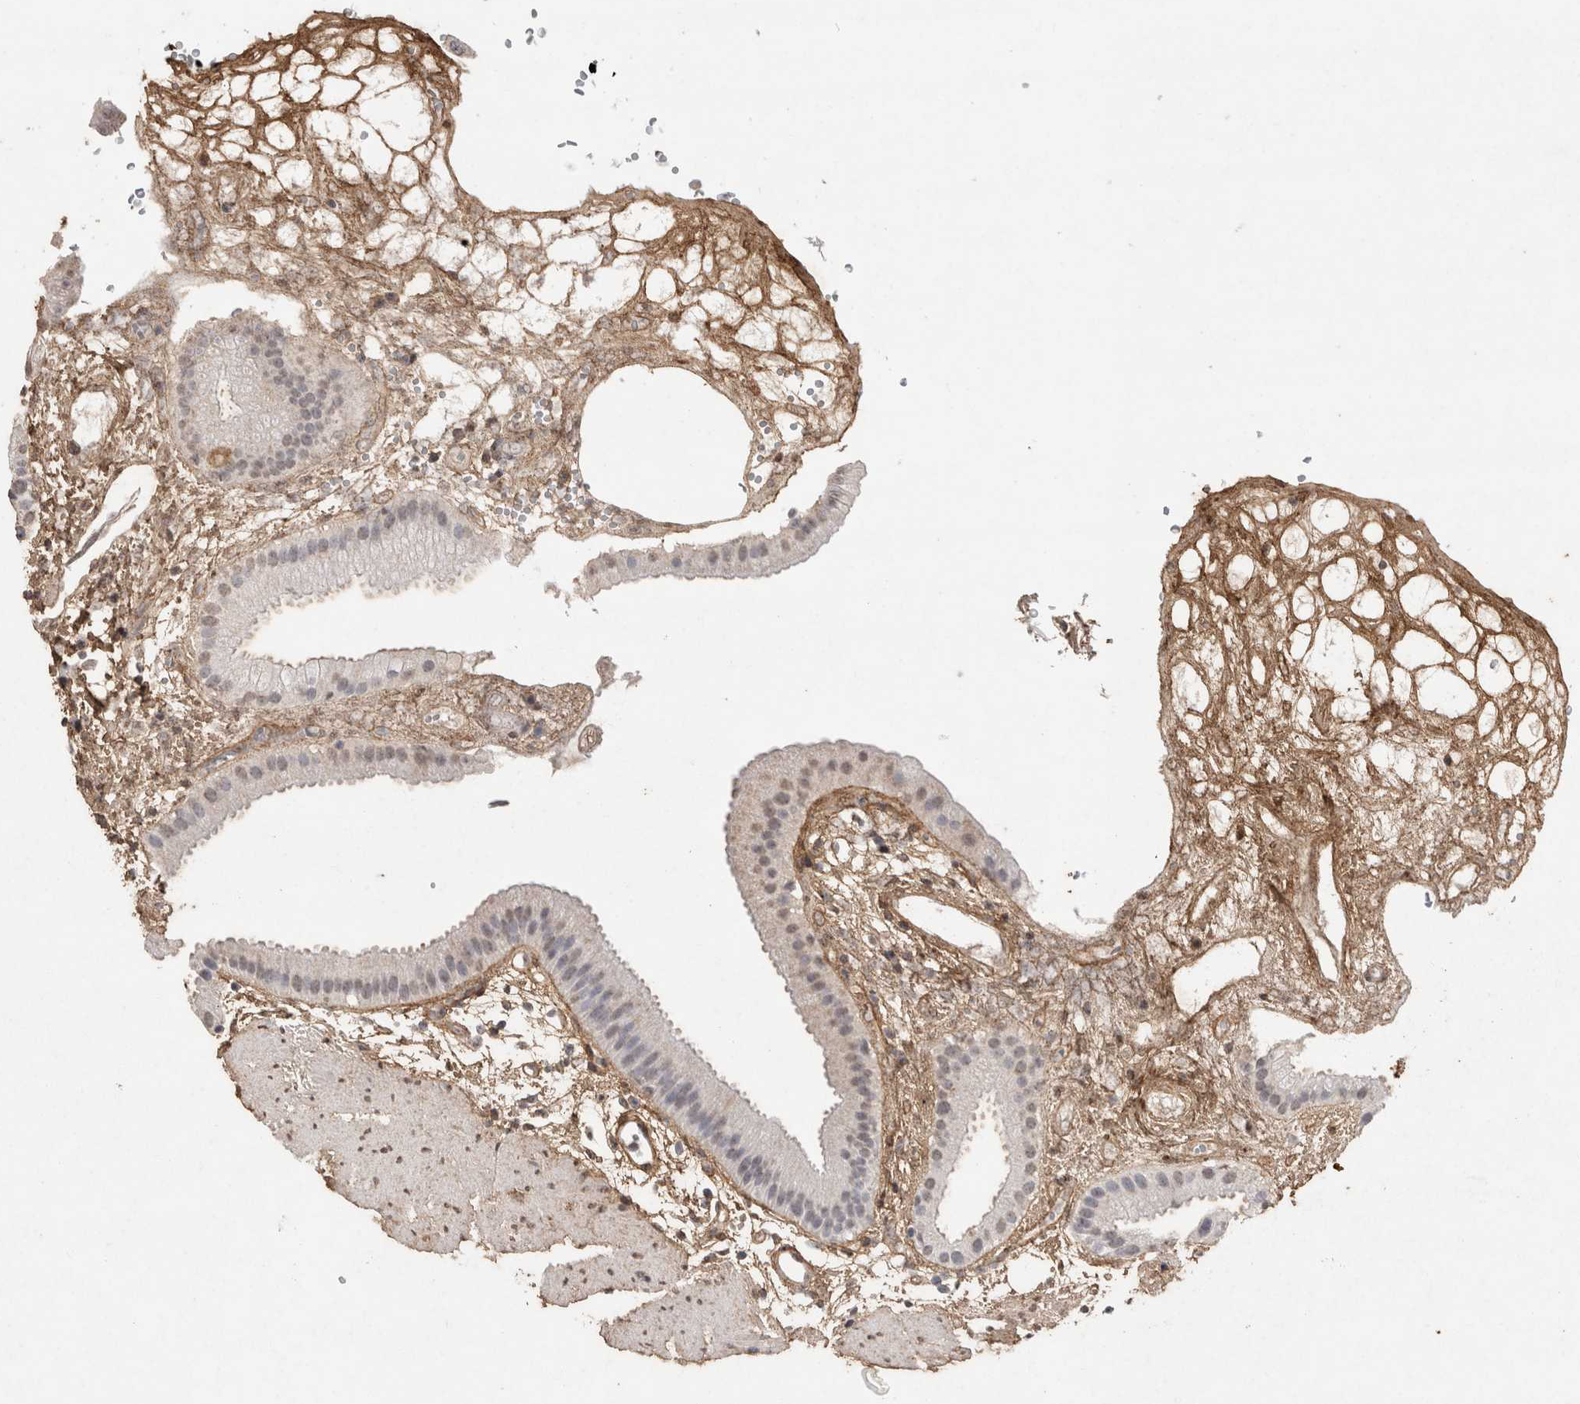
{"staining": {"intensity": "weak", "quantity": "<25%", "location": "nuclear"}, "tissue": "gallbladder", "cell_type": "Glandular cells", "image_type": "normal", "snomed": [{"axis": "morphology", "description": "Normal tissue, NOS"}, {"axis": "topography", "description": "Gallbladder"}], "caption": "This is an immunohistochemistry photomicrograph of benign human gallbladder. There is no positivity in glandular cells.", "gene": "C1QTNF5", "patient": {"sex": "female", "age": 64}}